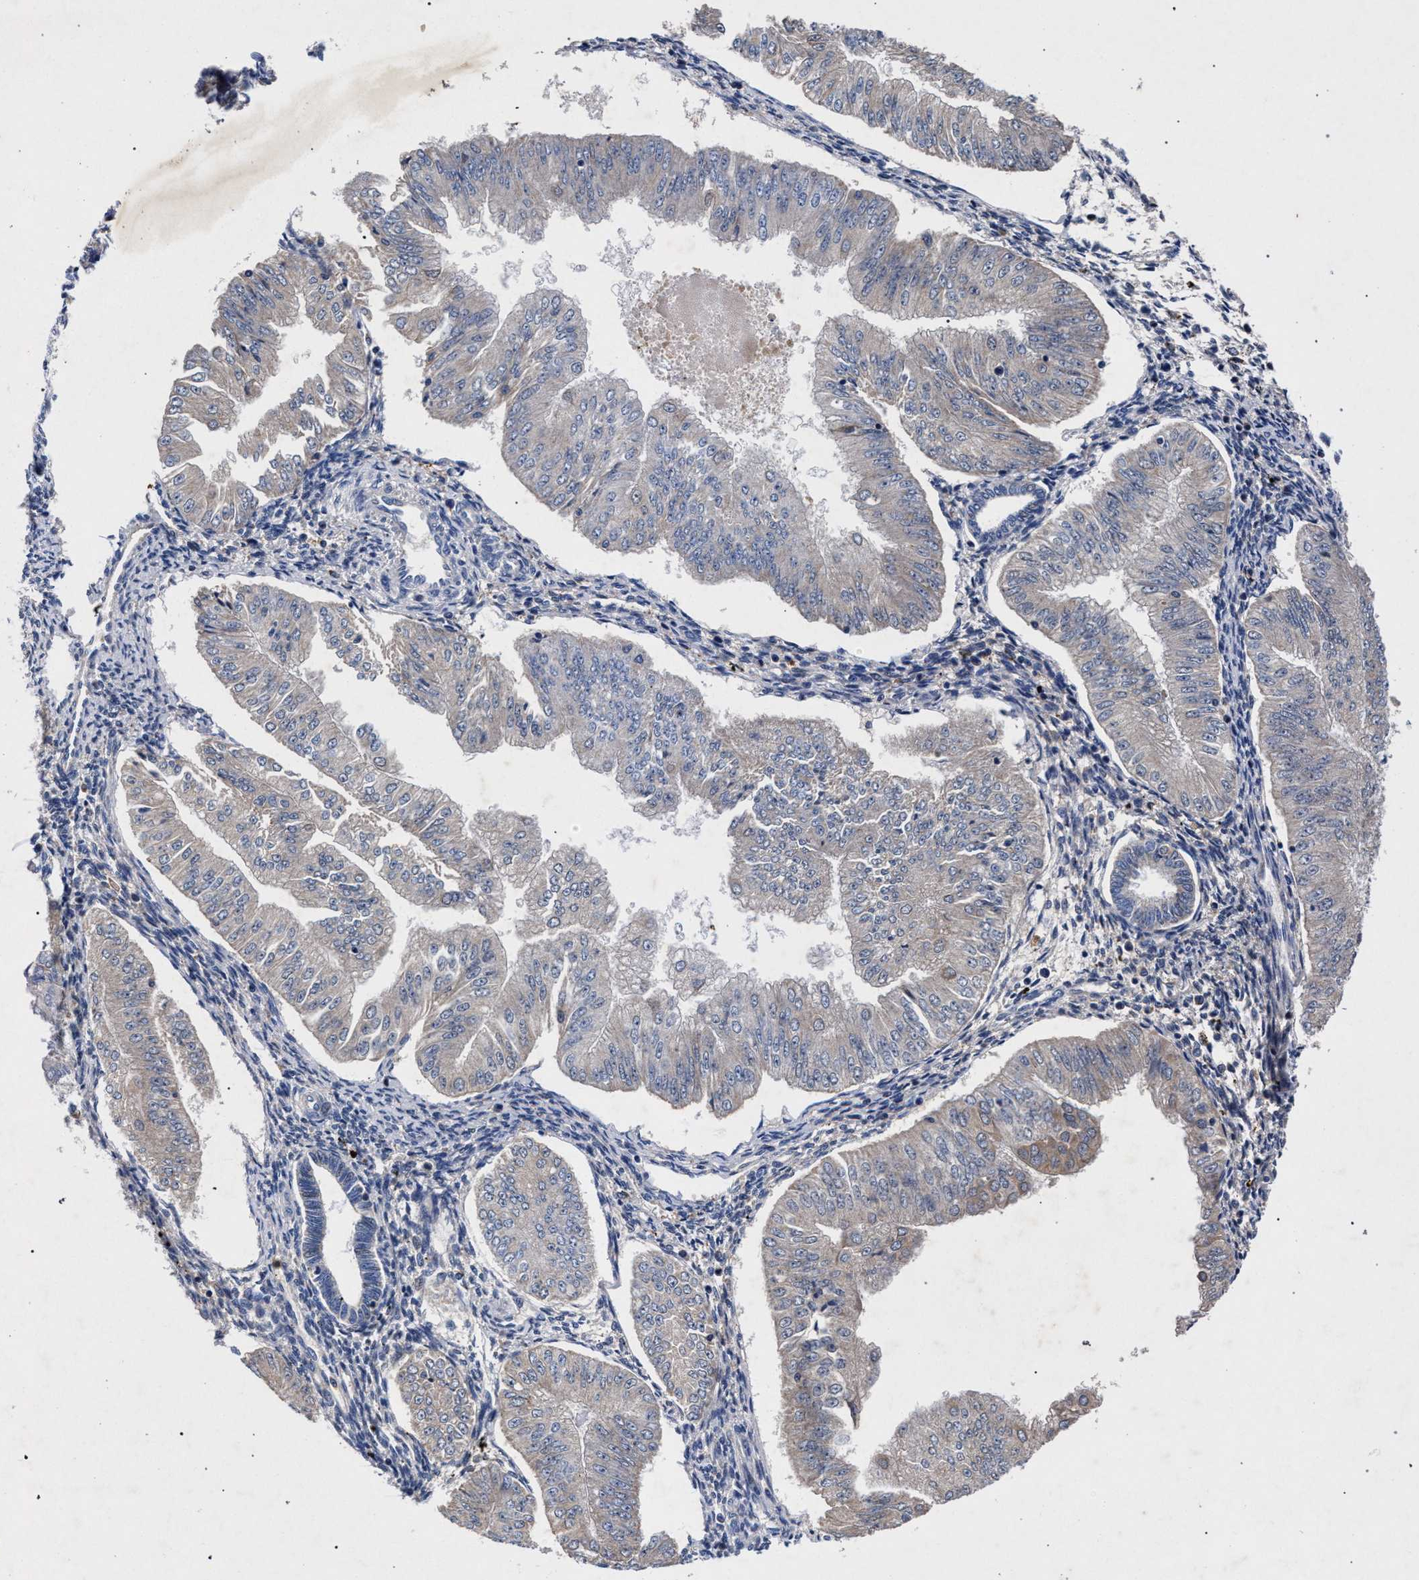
{"staining": {"intensity": "weak", "quantity": "<25%", "location": "cytoplasmic/membranous"}, "tissue": "endometrial cancer", "cell_type": "Tumor cells", "image_type": "cancer", "snomed": [{"axis": "morphology", "description": "Normal tissue, NOS"}, {"axis": "morphology", "description": "Adenocarcinoma, NOS"}, {"axis": "topography", "description": "Endometrium"}], "caption": "Micrograph shows no significant protein positivity in tumor cells of endometrial cancer (adenocarcinoma). (Immunohistochemistry, brightfield microscopy, high magnification).", "gene": "HSD17B14", "patient": {"sex": "female", "age": 53}}